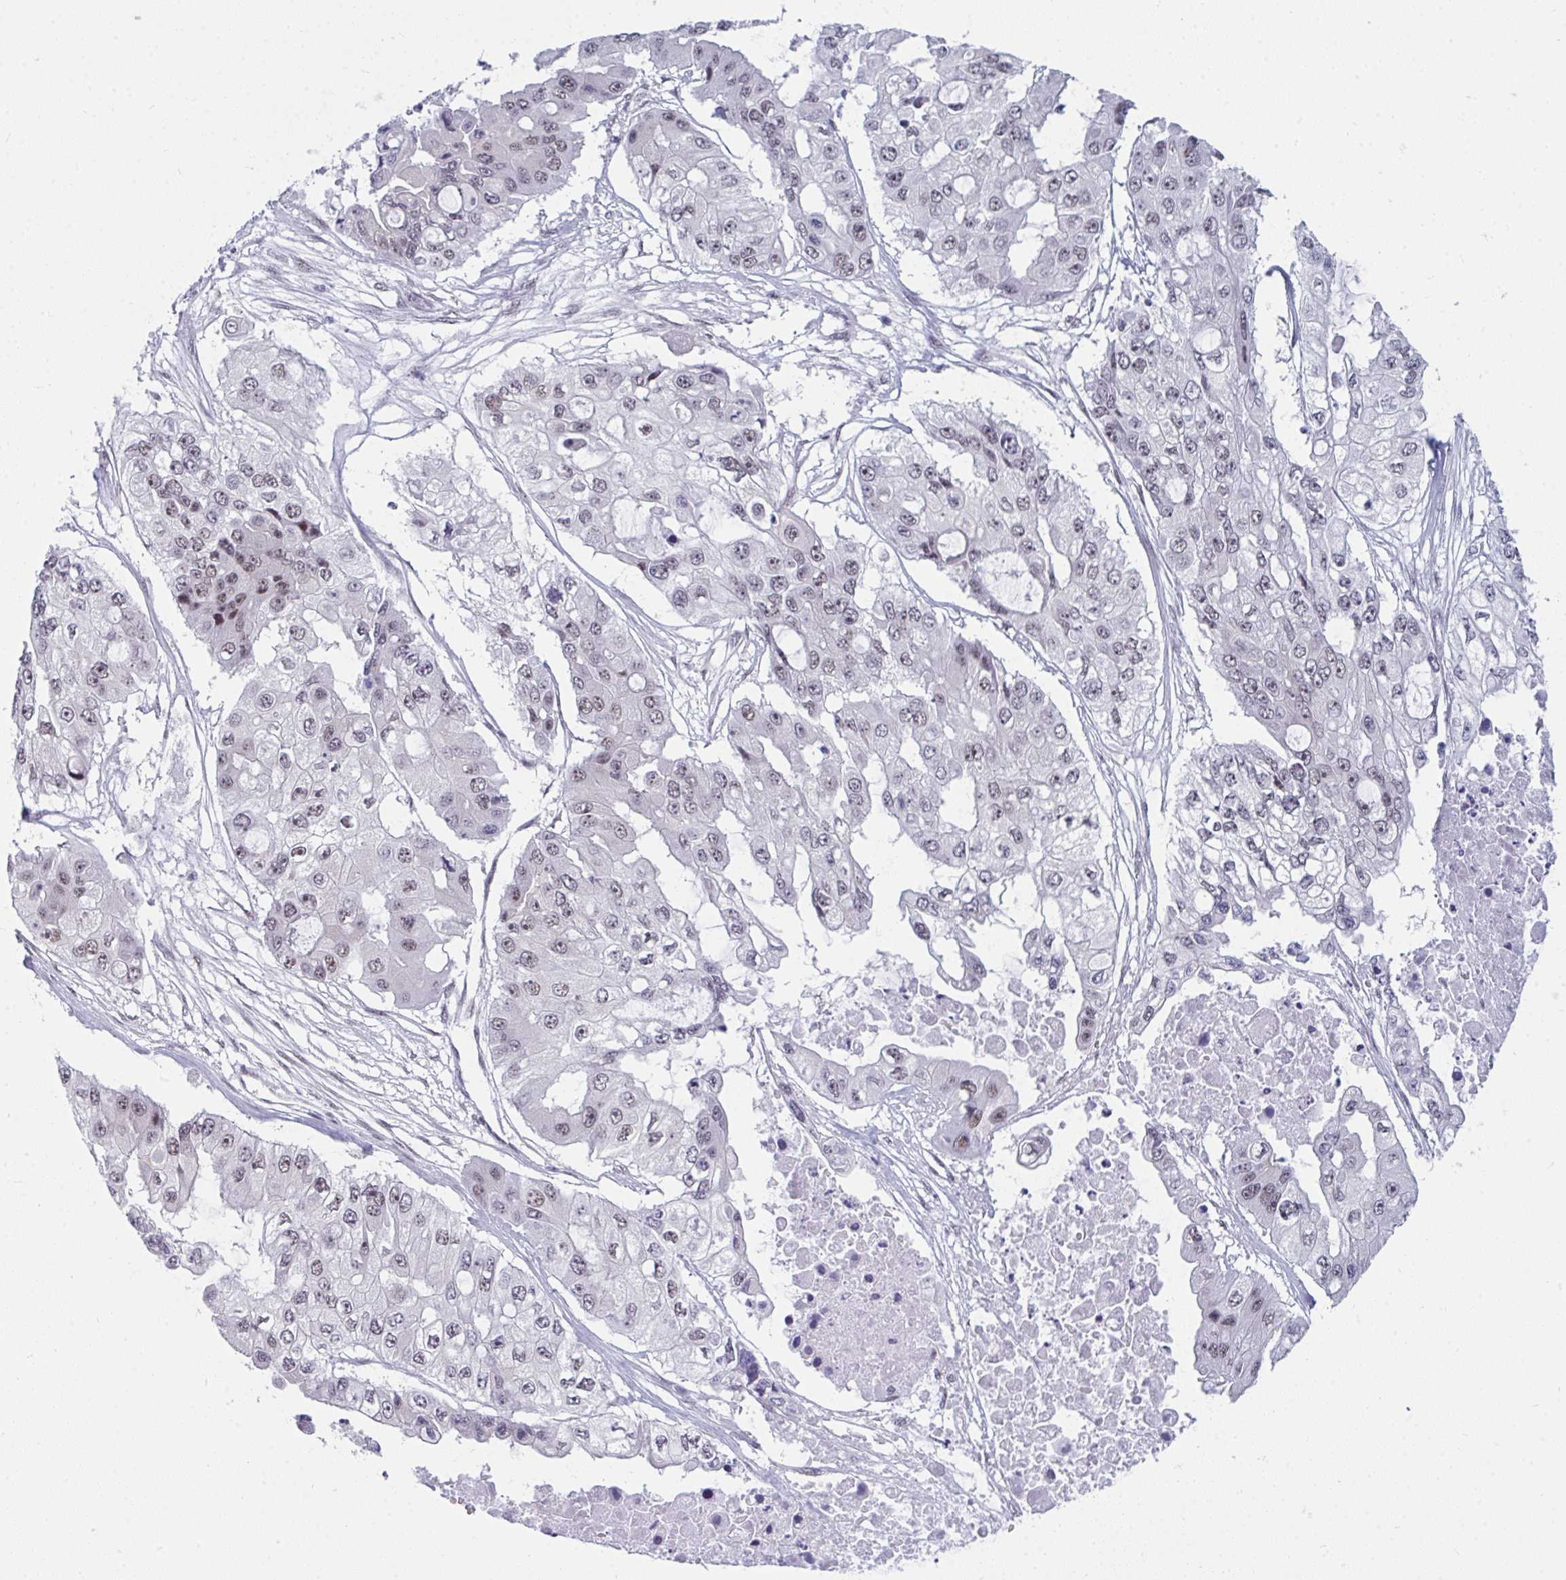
{"staining": {"intensity": "weak", "quantity": "<25%", "location": "nuclear"}, "tissue": "ovarian cancer", "cell_type": "Tumor cells", "image_type": "cancer", "snomed": [{"axis": "morphology", "description": "Cystadenocarcinoma, serous, NOS"}, {"axis": "topography", "description": "Ovary"}], "caption": "The micrograph exhibits no staining of tumor cells in serous cystadenocarcinoma (ovarian). (DAB immunohistochemistry (IHC) visualized using brightfield microscopy, high magnification).", "gene": "PRR14", "patient": {"sex": "female", "age": 56}}